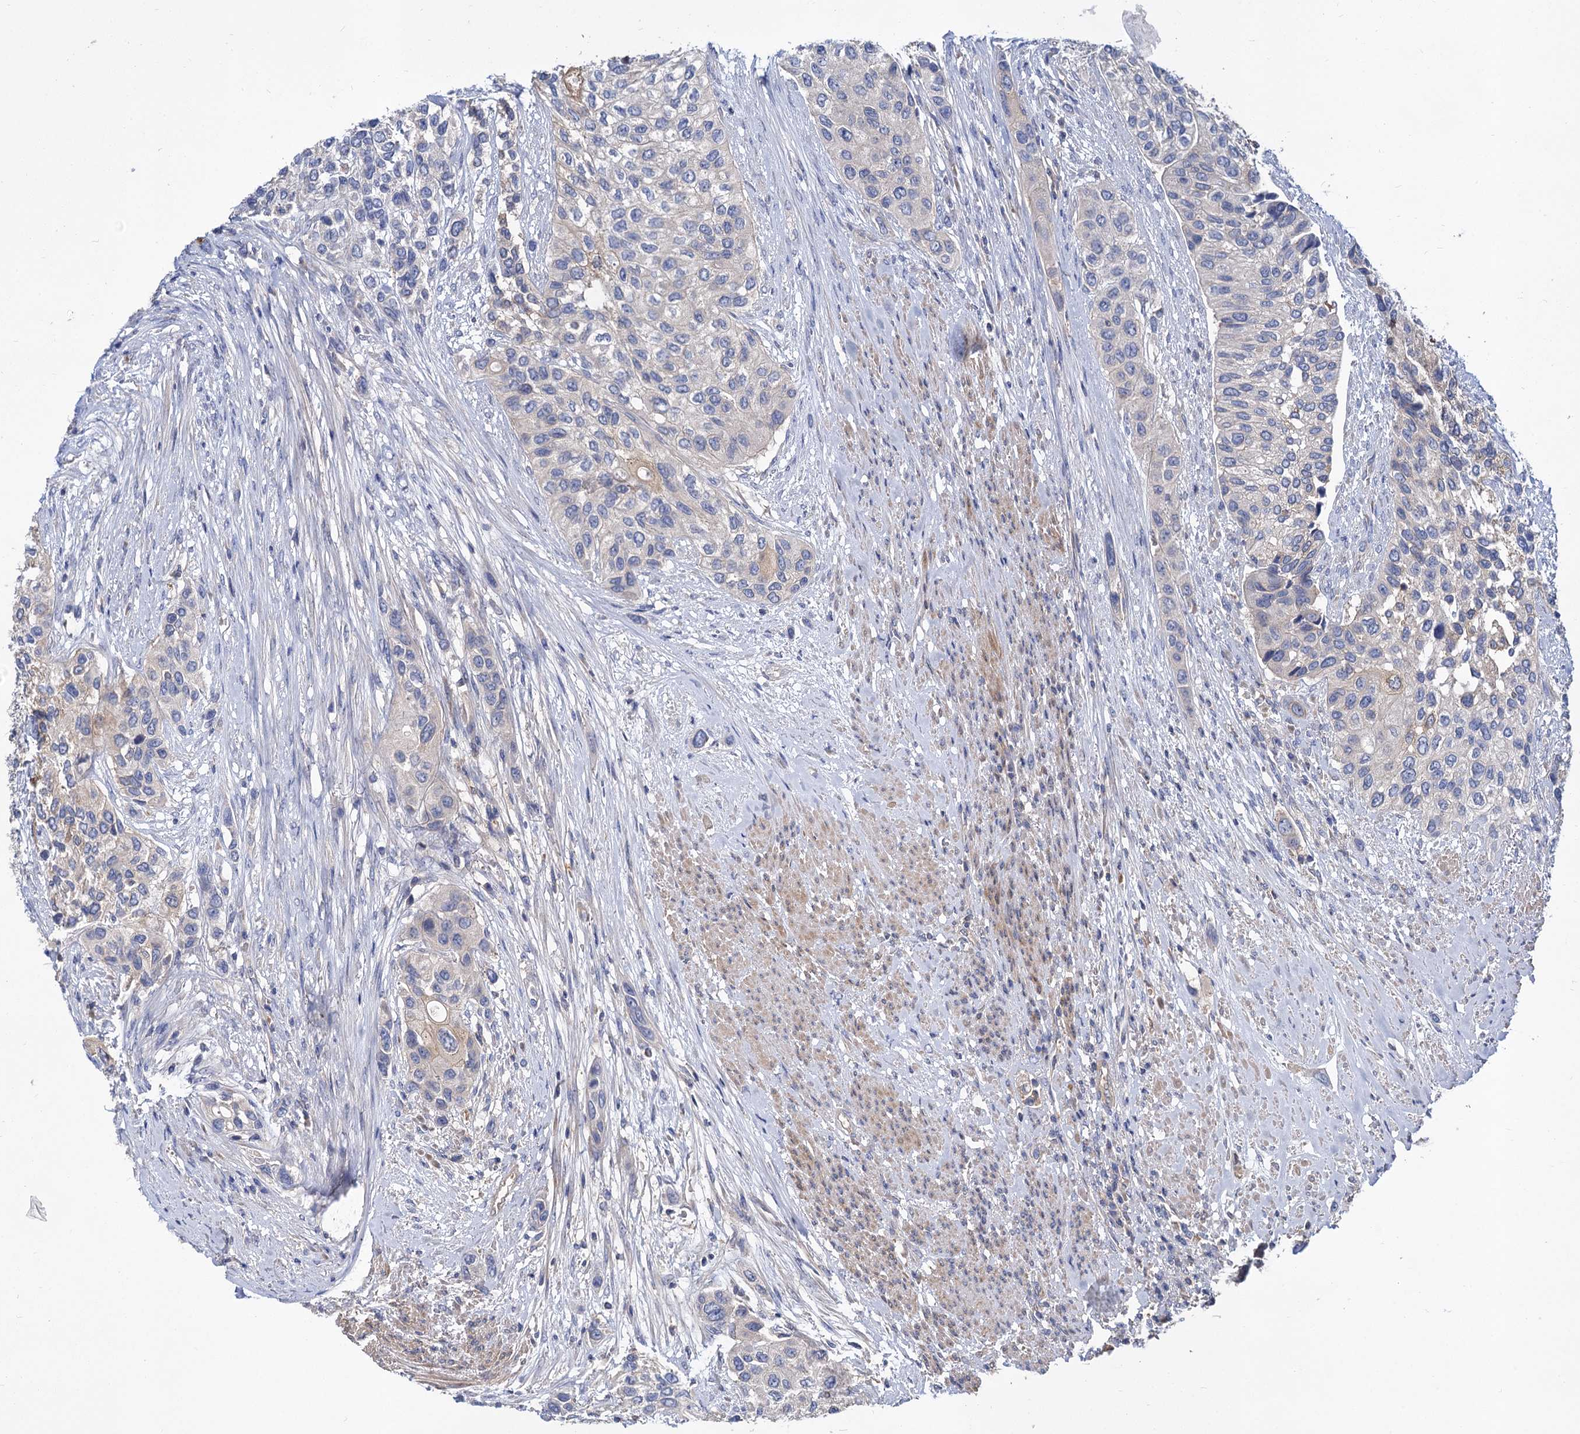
{"staining": {"intensity": "negative", "quantity": "none", "location": "none"}, "tissue": "urothelial cancer", "cell_type": "Tumor cells", "image_type": "cancer", "snomed": [{"axis": "morphology", "description": "Normal tissue, NOS"}, {"axis": "morphology", "description": "Urothelial carcinoma, High grade"}, {"axis": "topography", "description": "Vascular tissue"}, {"axis": "topography", "description": "Urinary bladder"}], "caption": "There is no significant positivity in tumor cells of urothelial cancer.", "gene": "GCLC", "patient": {"sex": "female", "age": 56}}